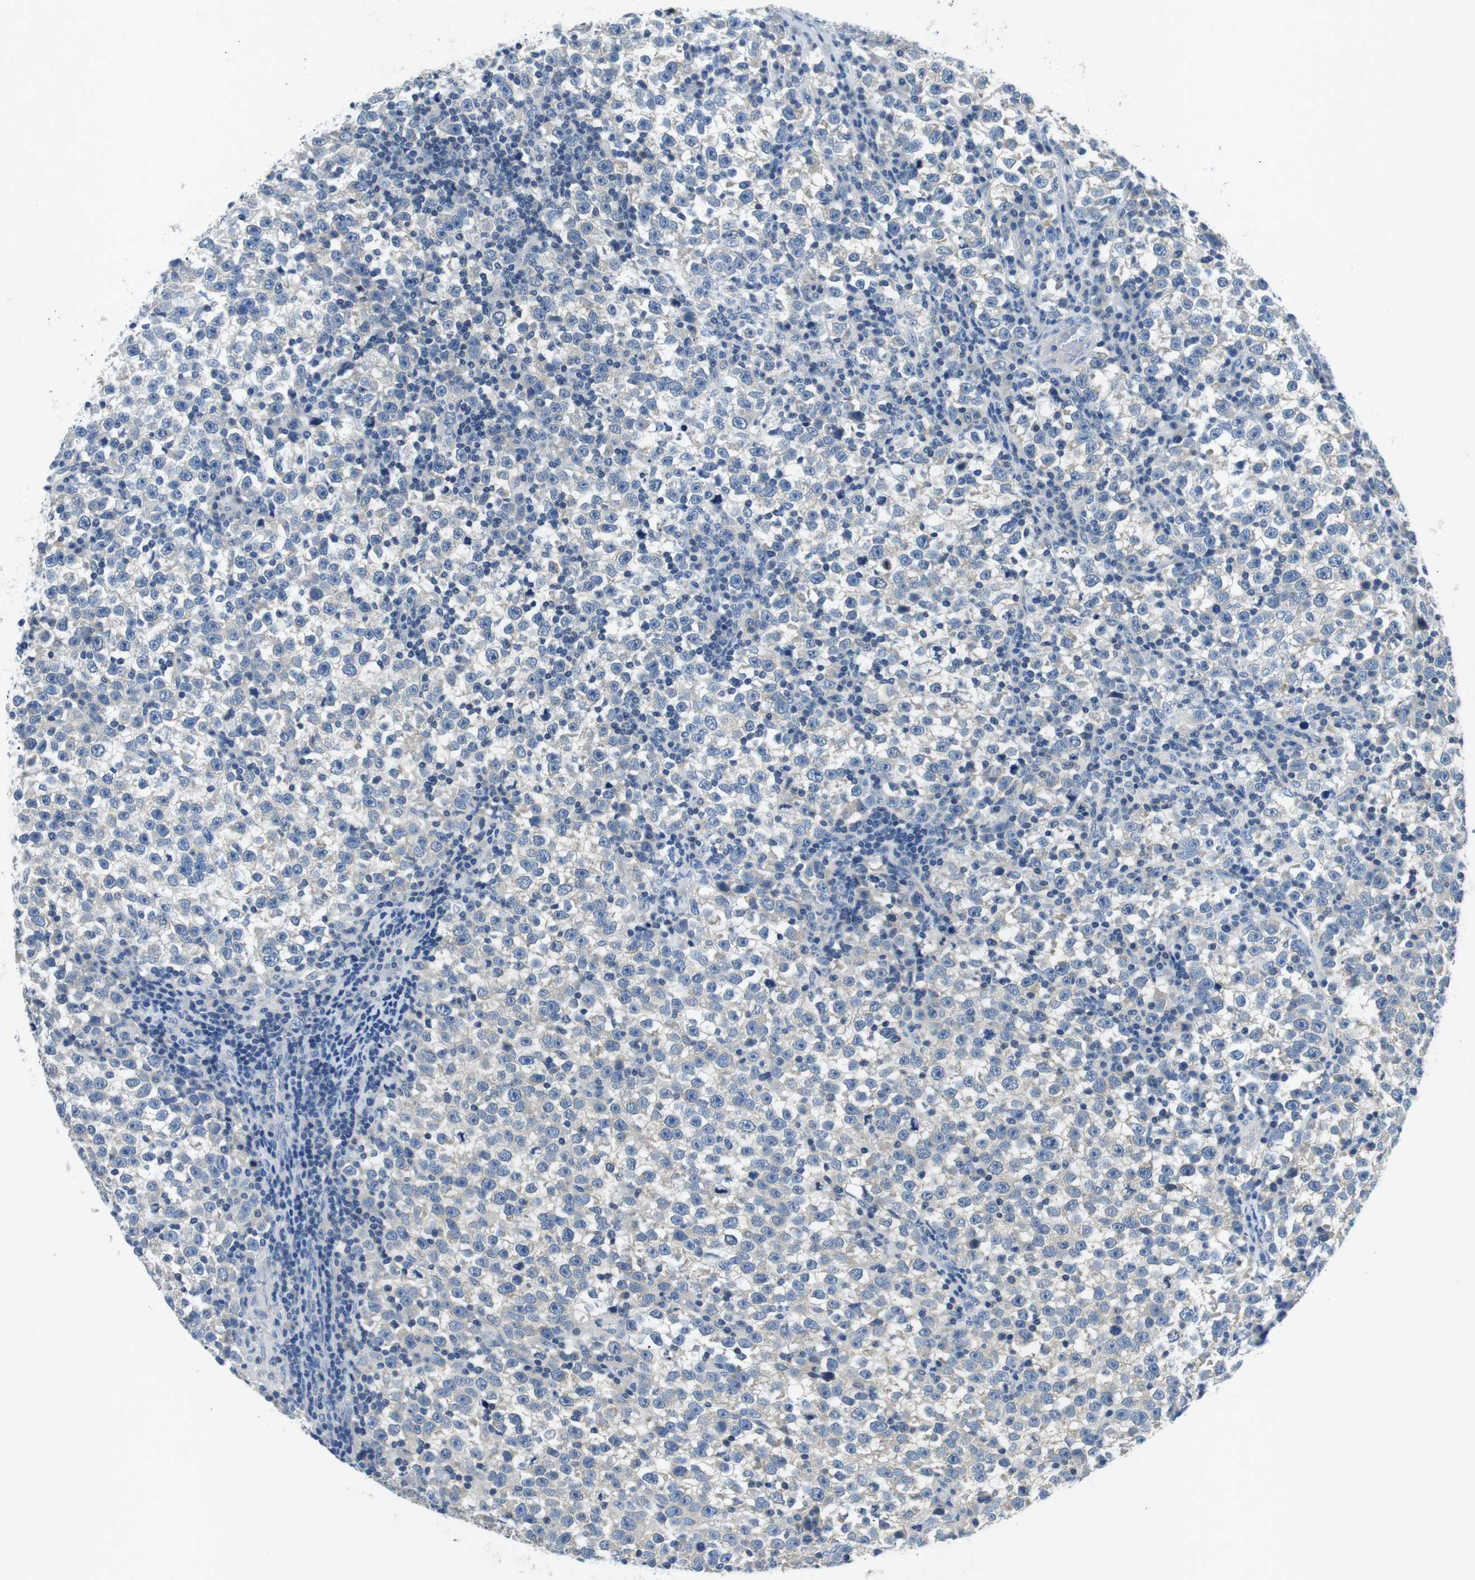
{"staining": {"intensity": "negative", "quantity": "none", "location": "none"}, "tissue": "testis cancer", "cell_type": "Tumor cells", "image_type": "cancer", "snomed": [{"axis": "morphology", "description": "Seminoma, NOS"}, {"axis": "topography", "description": "Testis"}], "caption": "IHC micrograph of neoplastic tissue: testis seminoma stained with DAB shows no significant protein expression in tumor cells.", "gene": "PHLDA1", "patient": {"sex": "male", "age": 43}}